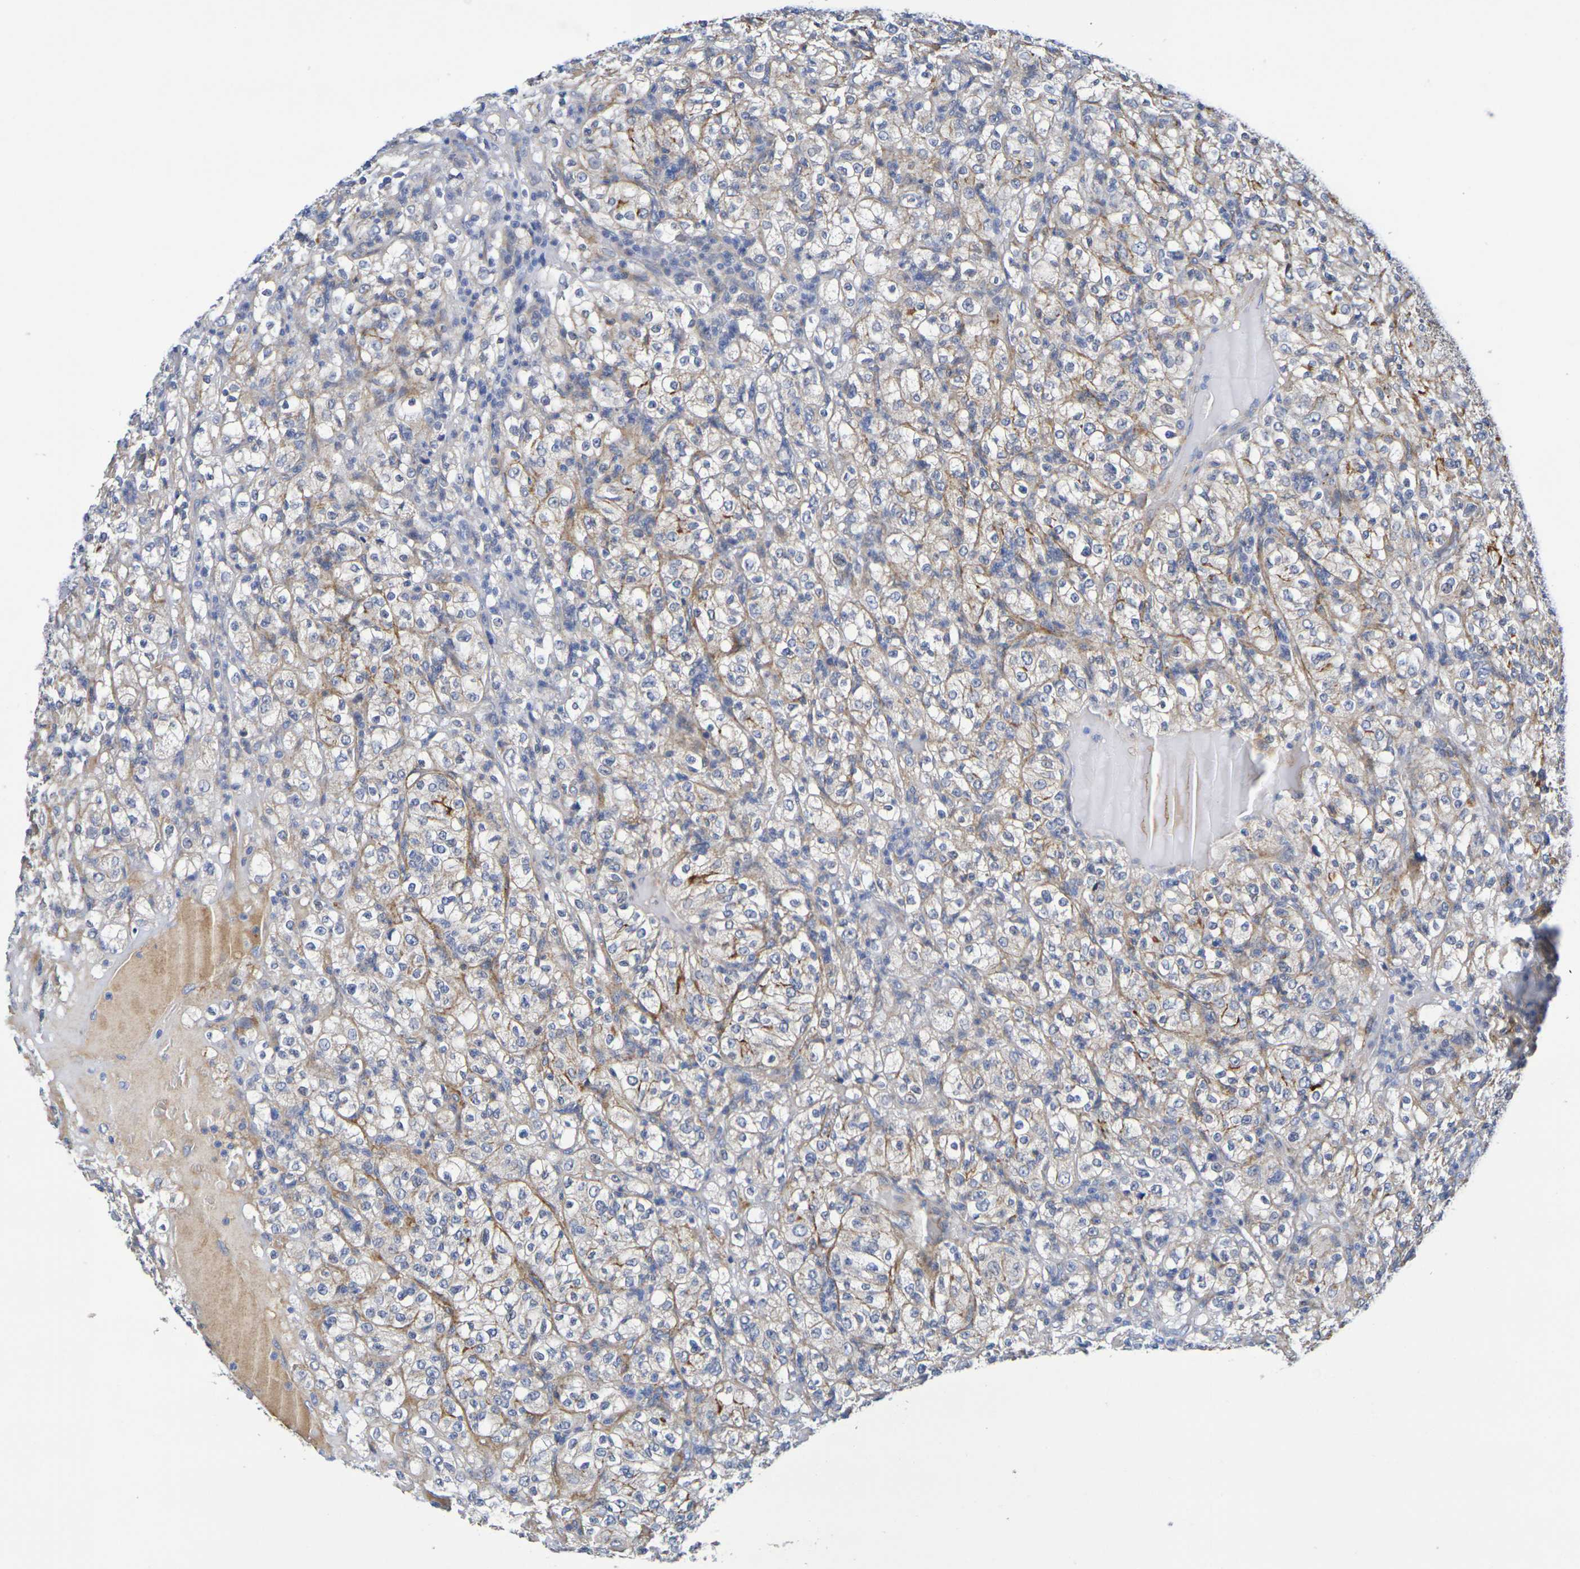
{"staining": {"intensity": "negative", "quantity": "none", "location": "none"}, "tissue": "renal cancer", "cell_type": "Tumor cells", "image_type": "cancer", "snomed": [{"axis": "morphology", "description": "Normal tissue, NOS"}, {"axis": "morphology", "description": "Adenocarcinoma, NOS"}, {"axis": "topography", "description": "Kidney"}], "caption": "High power microscopy photomicrograph of an immunohistochemistry (IHC) photomicrograph of renal cancer, revealing no significant positivity in tumor cells.", "gene": "SDC4", "patient": {"sex": "female", "age": 72}}